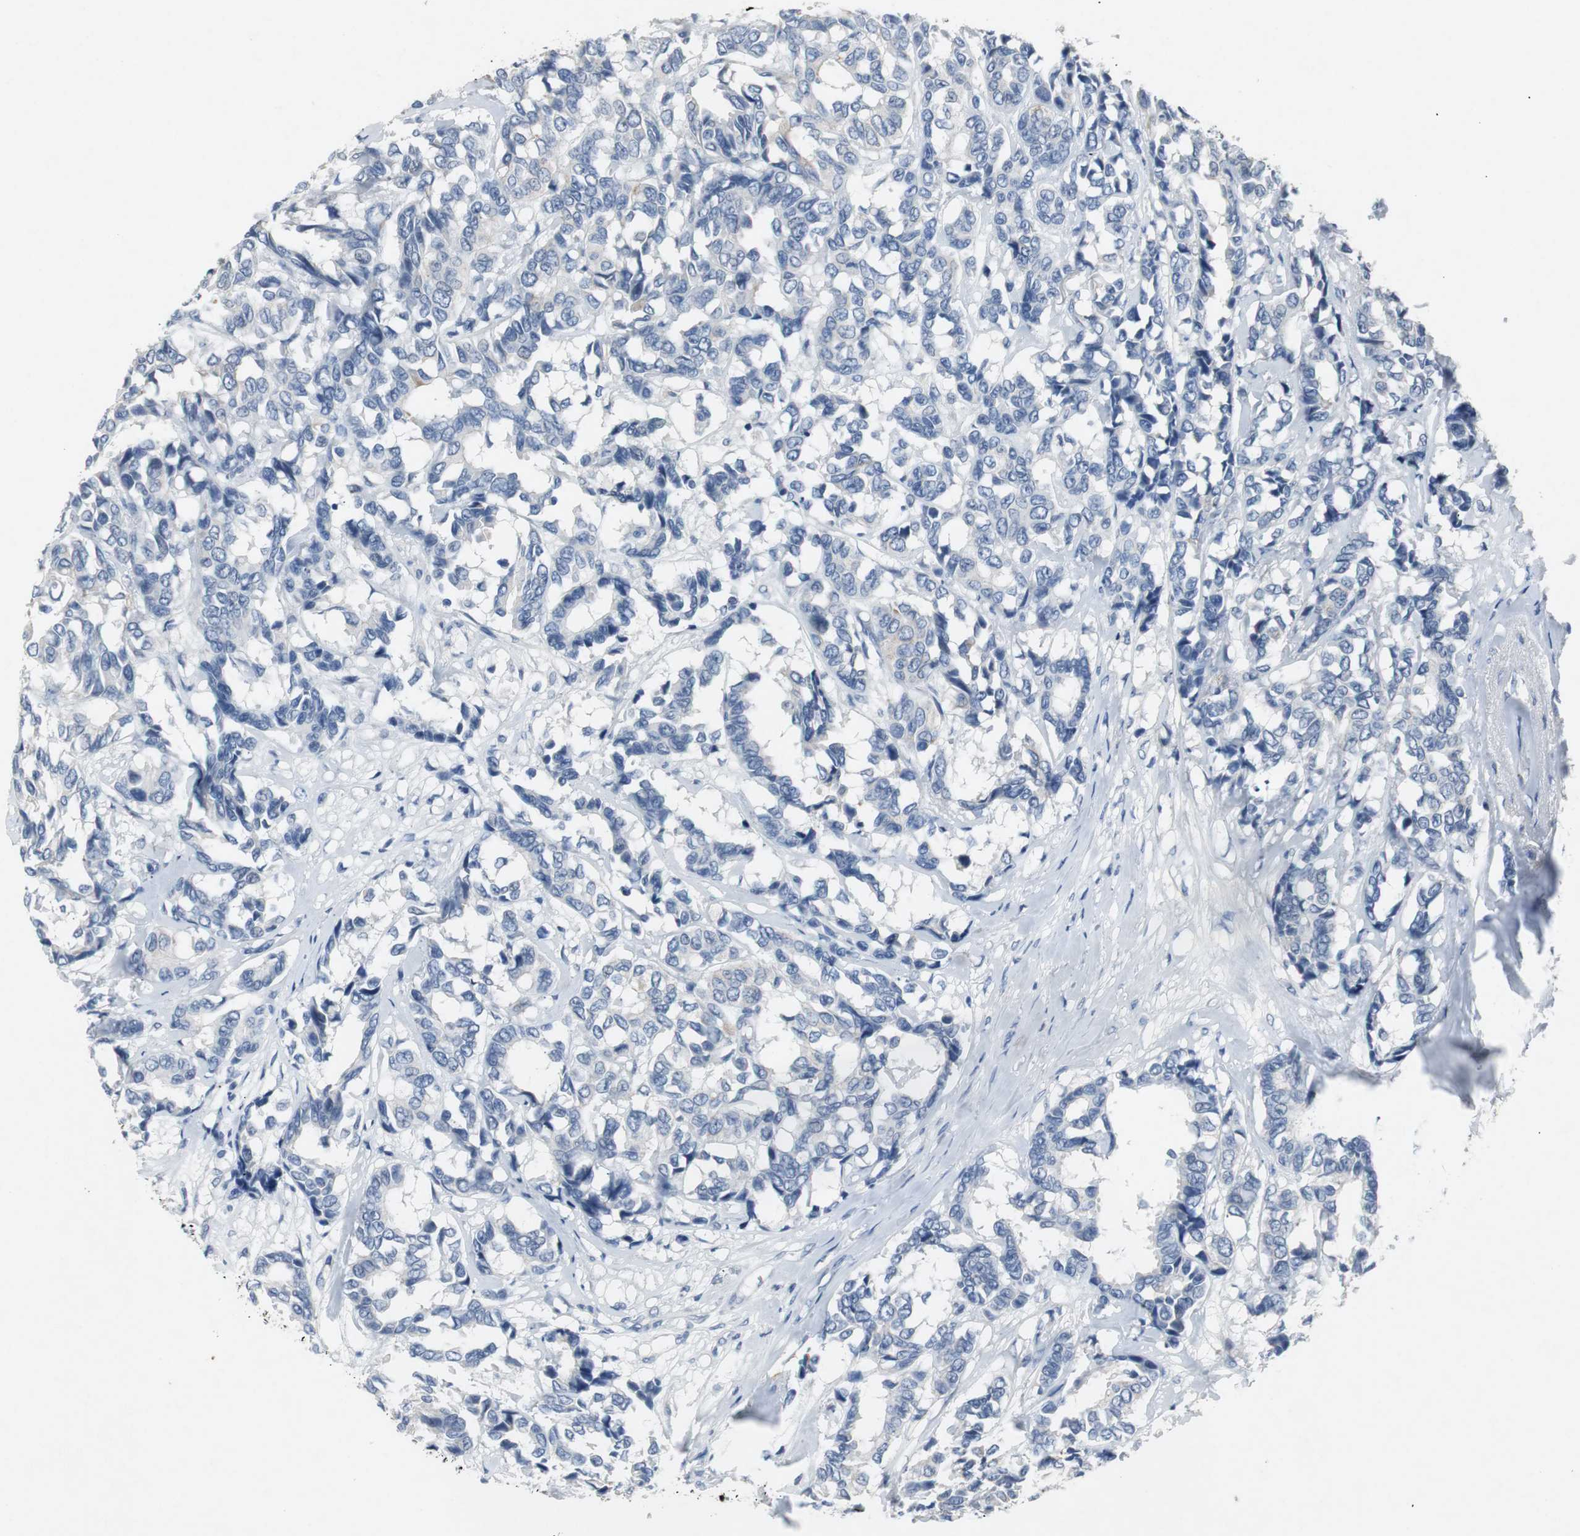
{"staining": {"intensity": "negative", "quantity": "none", "location": "none"}, "tissue": "breast cancer", "cell_type": "Tumor cells", "image_type": "cancer", "snomed": [{"axis": "morphology", "description": "Duct carcinoma"}, {"axis": "topography", "description": "Breast"}], "caption": "Protein analysis of breast cancer (invasive ductal carcinoma) shows no significant positivity in tumor cells. (DAB (3,3'-diaminobenzidine) immunohistochemistry visualized using brightfield microscopy, high magnification).", "gene": "LRP2", "patient": {"sex": "female", "age": 87}}